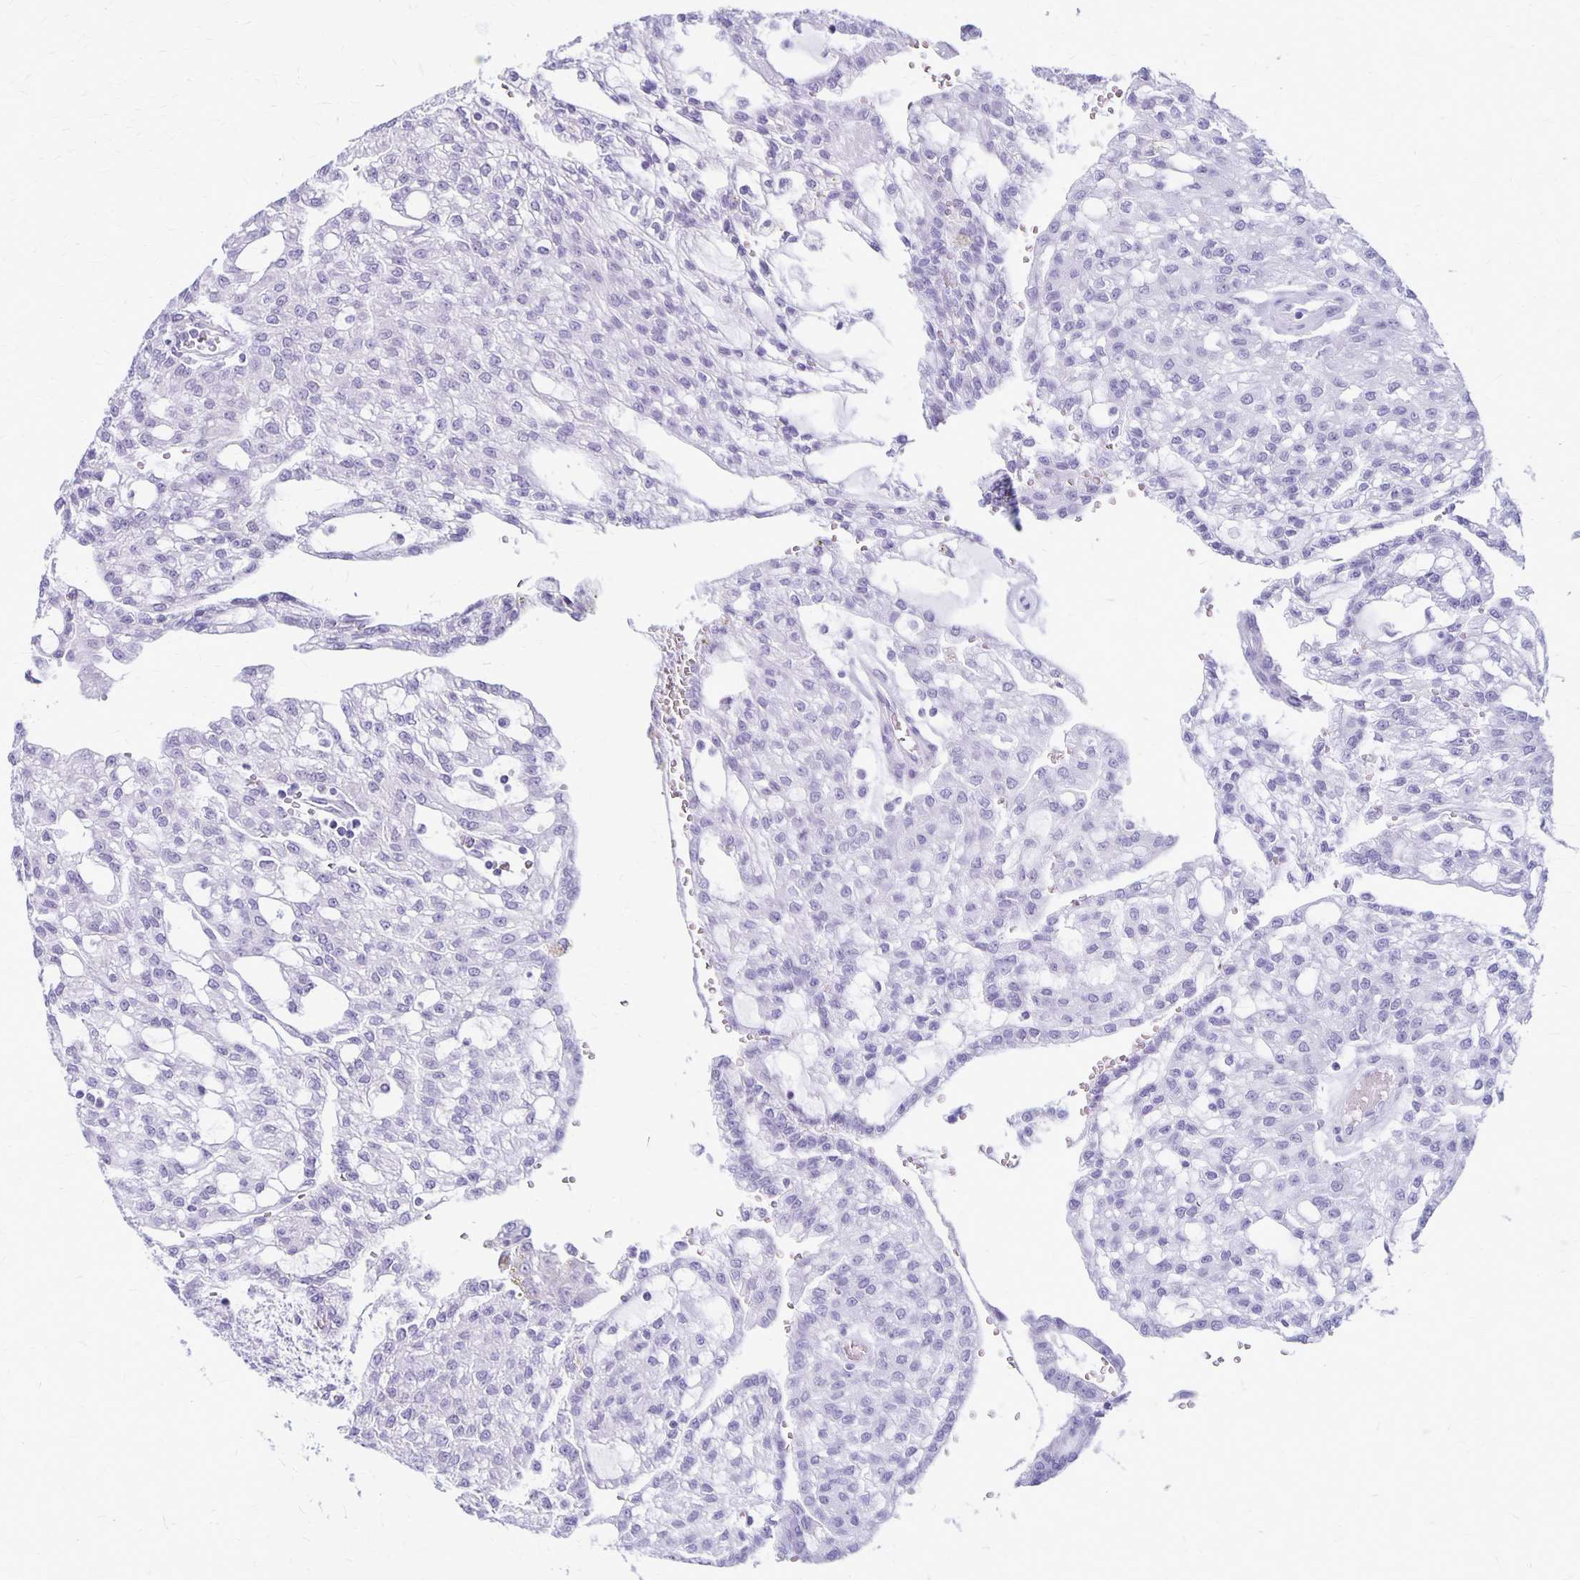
{"staining": {"intensity": "negative", "quantity": "none", "location": "none"}, "tissue": "renal cancer", "cell_type": "Tumor cells", "image_type": "cancer", "snomed": [{"axis": "morphology", "description": "Adenocarcinoma, NOS"}, {"axis": "topography", "description": "Kidney"}], "caption": "This is a image of IHC staining of renal adenocarcinoma, which shows no expression in tumor cells. (Stains: DAB IHC with hematoxylin counter stain, Microscopy: brightfield microscopy at high magnification).", "gene": "PLXNB3", "patient": {"sex": "male", "age": 63}}